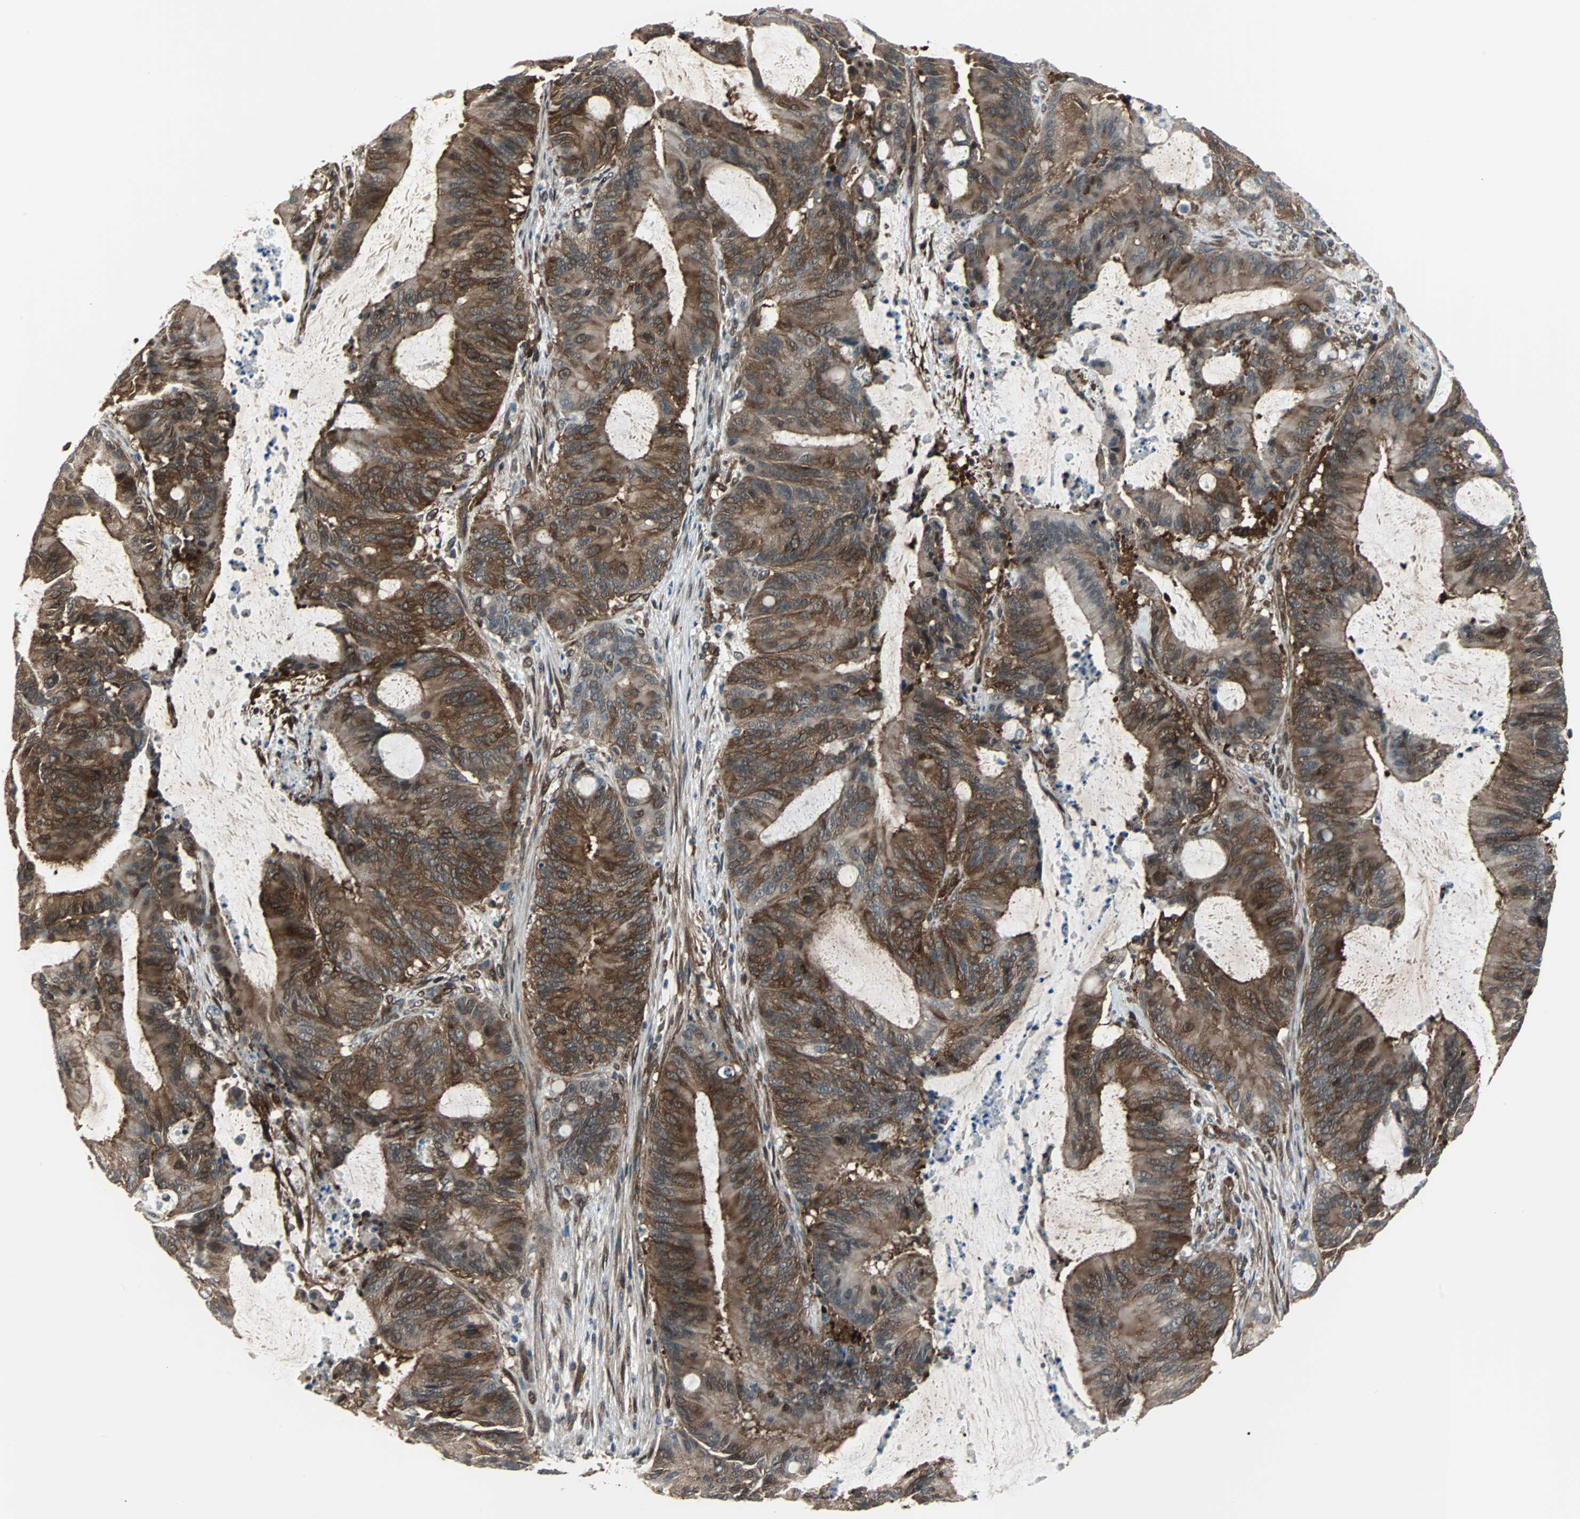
{"staining": {"intensity": "strong", "quantity": ">75%", "location": "cytoplasmic/membranous"}, "tissue": "liver cancer", "cell_type": "Tumor cells", "image_type": "cancer", "snomed": [{"axis": "morphology", "description": "Cholangiocarcinoma"}, {"axis": "topography", "description": "Liver"}], "caption": "Strong cytoplasmic/membranous expression is seen in approximately >75% of tumor cells in liver cholangiocarcinoma.", "gene": "RELA", "patient": {"sex": "female", "age": 73}}